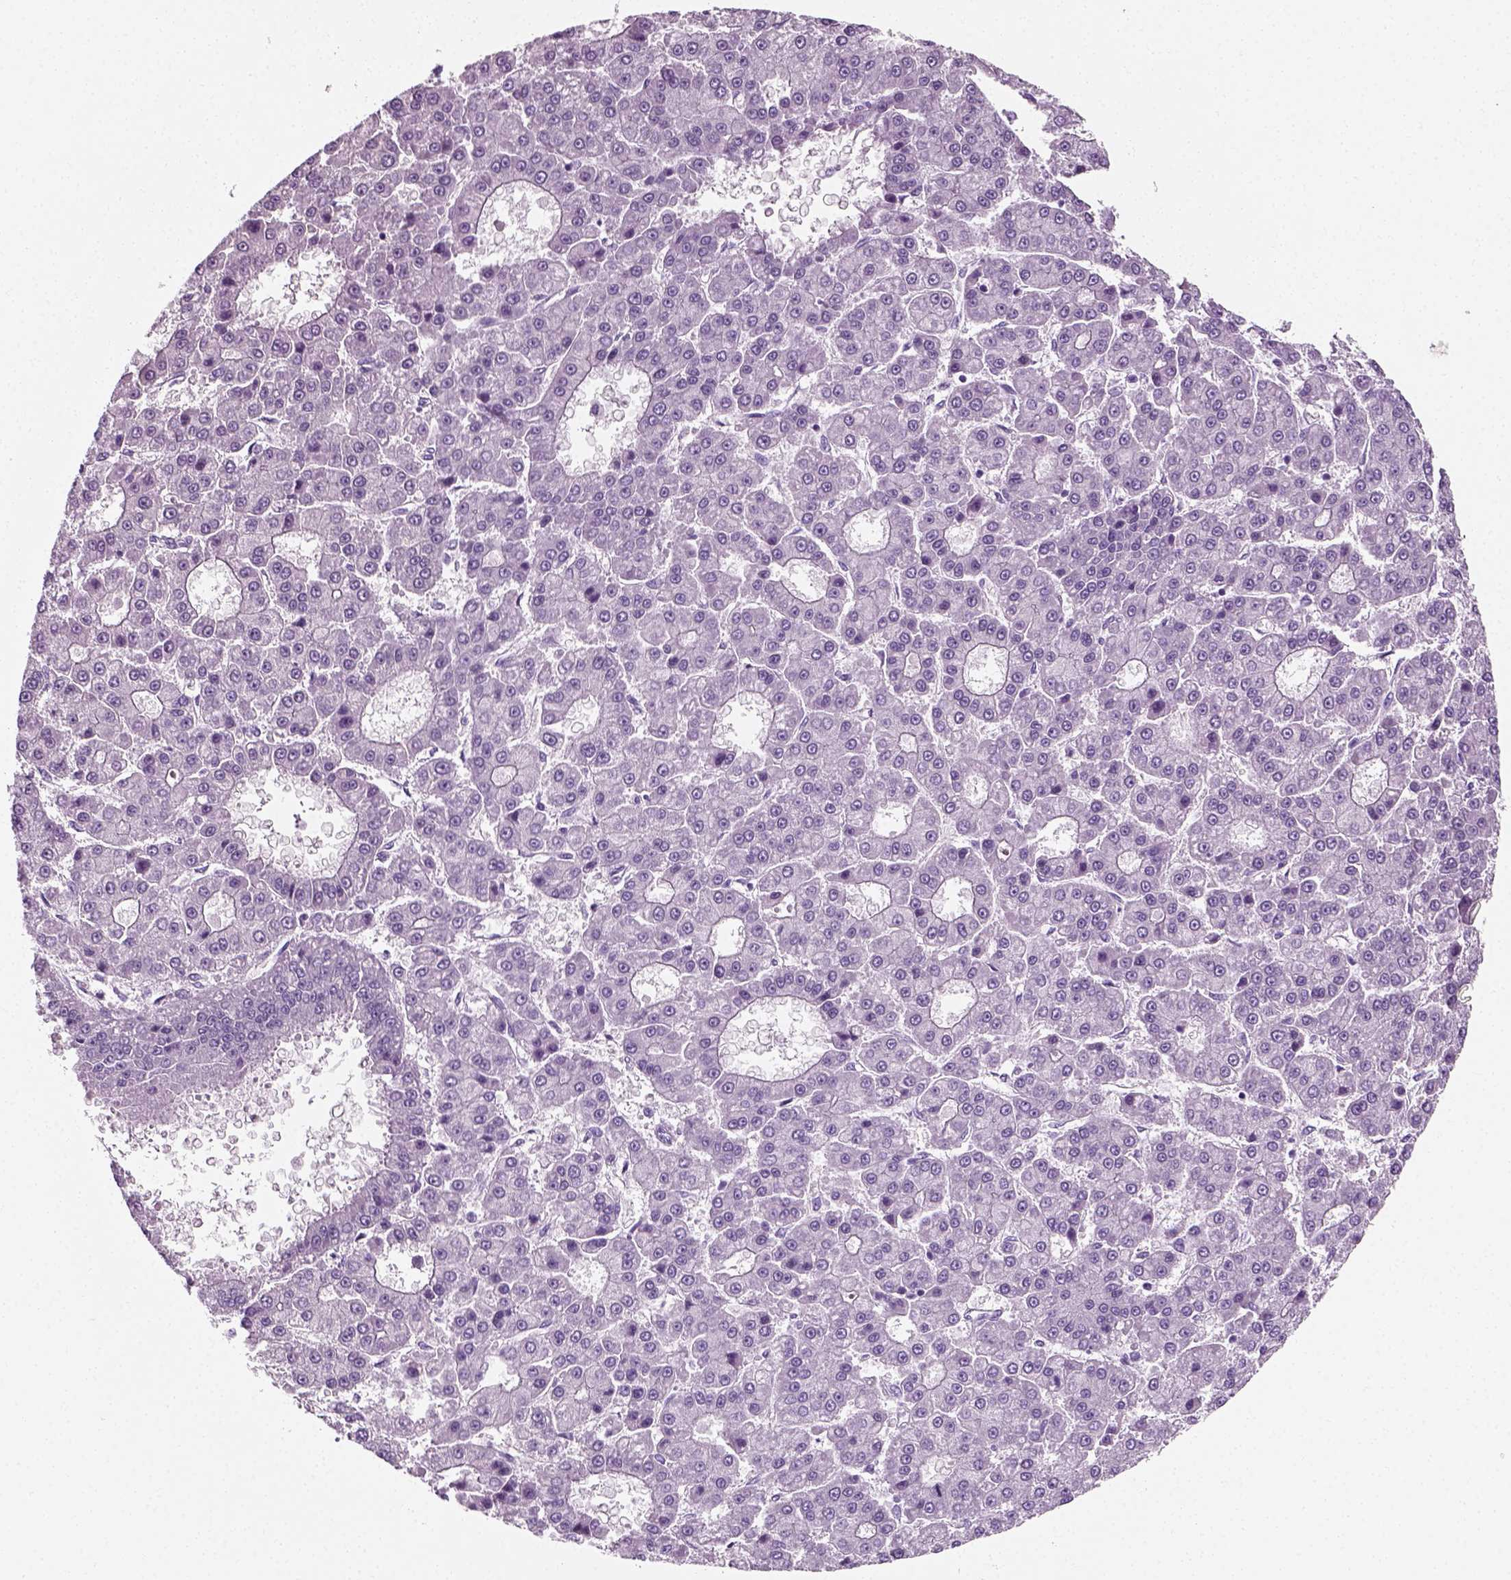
{"staining": {"intensity": "negative", "quantity": "none", "location": "none"}, "tissue": "liver cancer", "cell_type": "Tumor cells", "image_type": "cancer", "snomed": [{"axis": "morphology", "description": "Carcinoma, Hepatocellular, NOS"}, {"axis": "topography", "description": "Liver"}], "caption": "This is an IHC histopathology image of human liver hepatocellular carcinoma. There is no staining in tumor cells.", "gene": "SPATA31E1", "patient": {"sex": "male", "age": 70}}